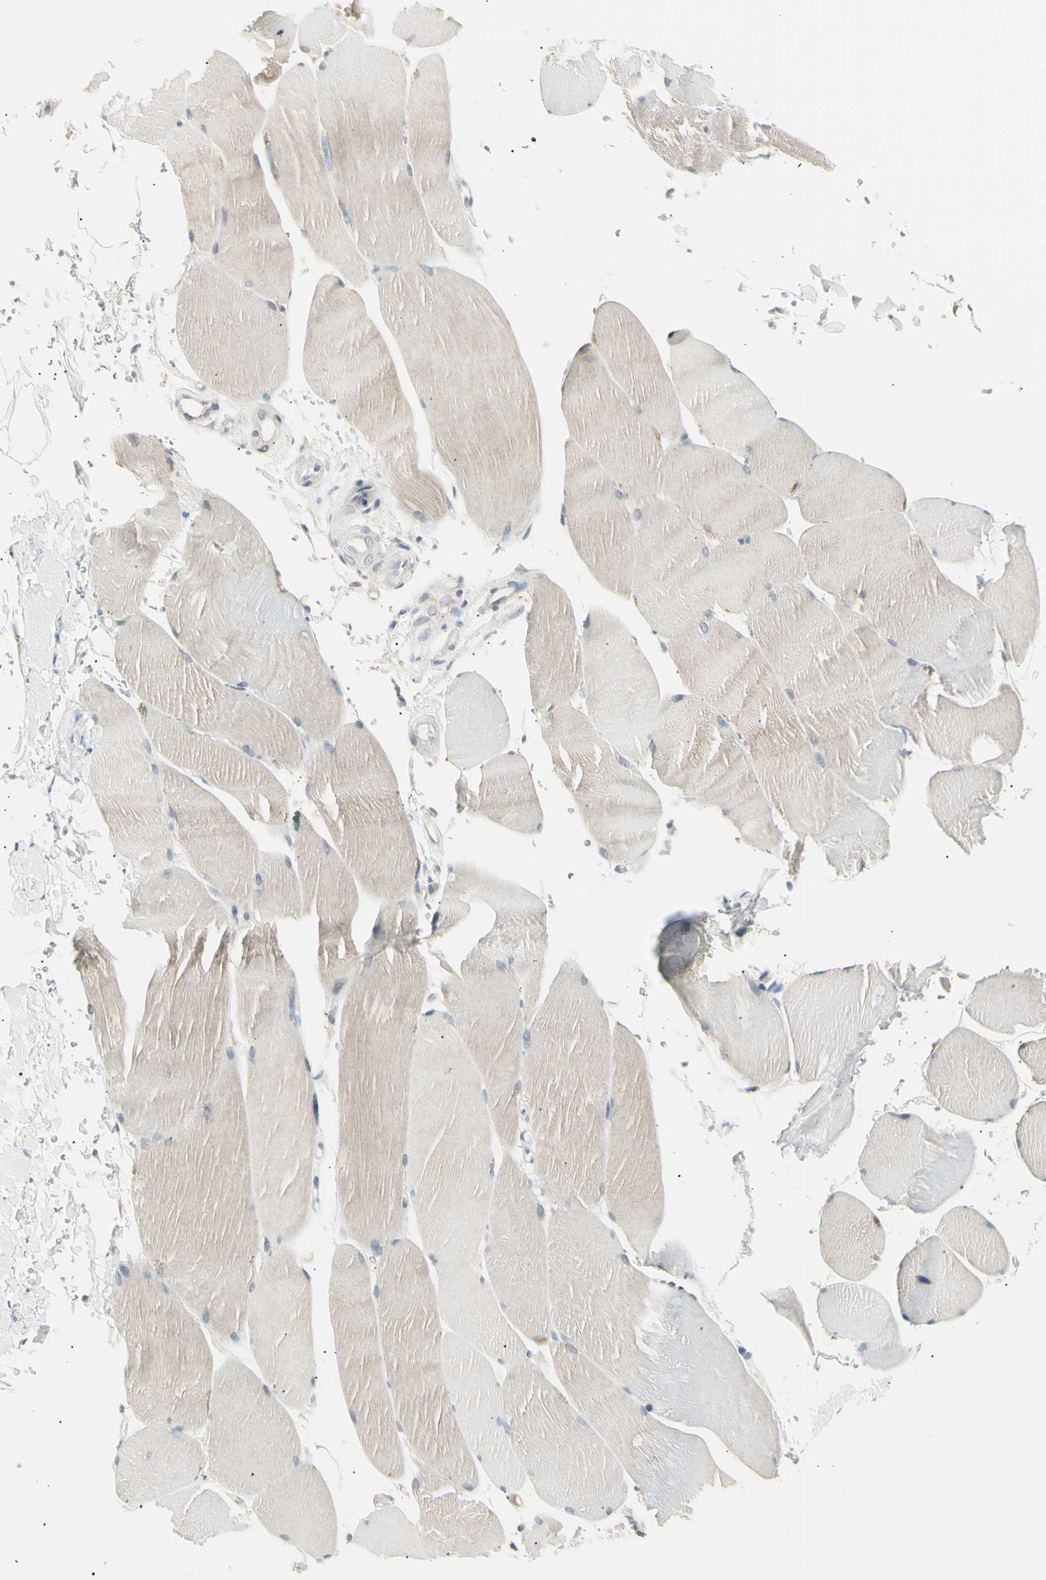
{"staining": {"intensity": "weak", "quantity": "<25%", "location": "cytoplasmic/membranous"}, "tissue": "skeletal muscle", "cell_type": "Myocytes", "image_type": "normal", "snomed": [{"axis": "morphology", "description": "Normal tissue, NOS"}, {"axis": "topography", "description": "Skin"}, {"axis": "topography", "description": "Skeletal muscle"}], "caption": "Protein analysis of benign skeletal muscle demonstrates no significant staining in myocytes. Nuclei are stained in blue.", "gene": "LHPP", "patient": {"sex": "male", "age": 83}}